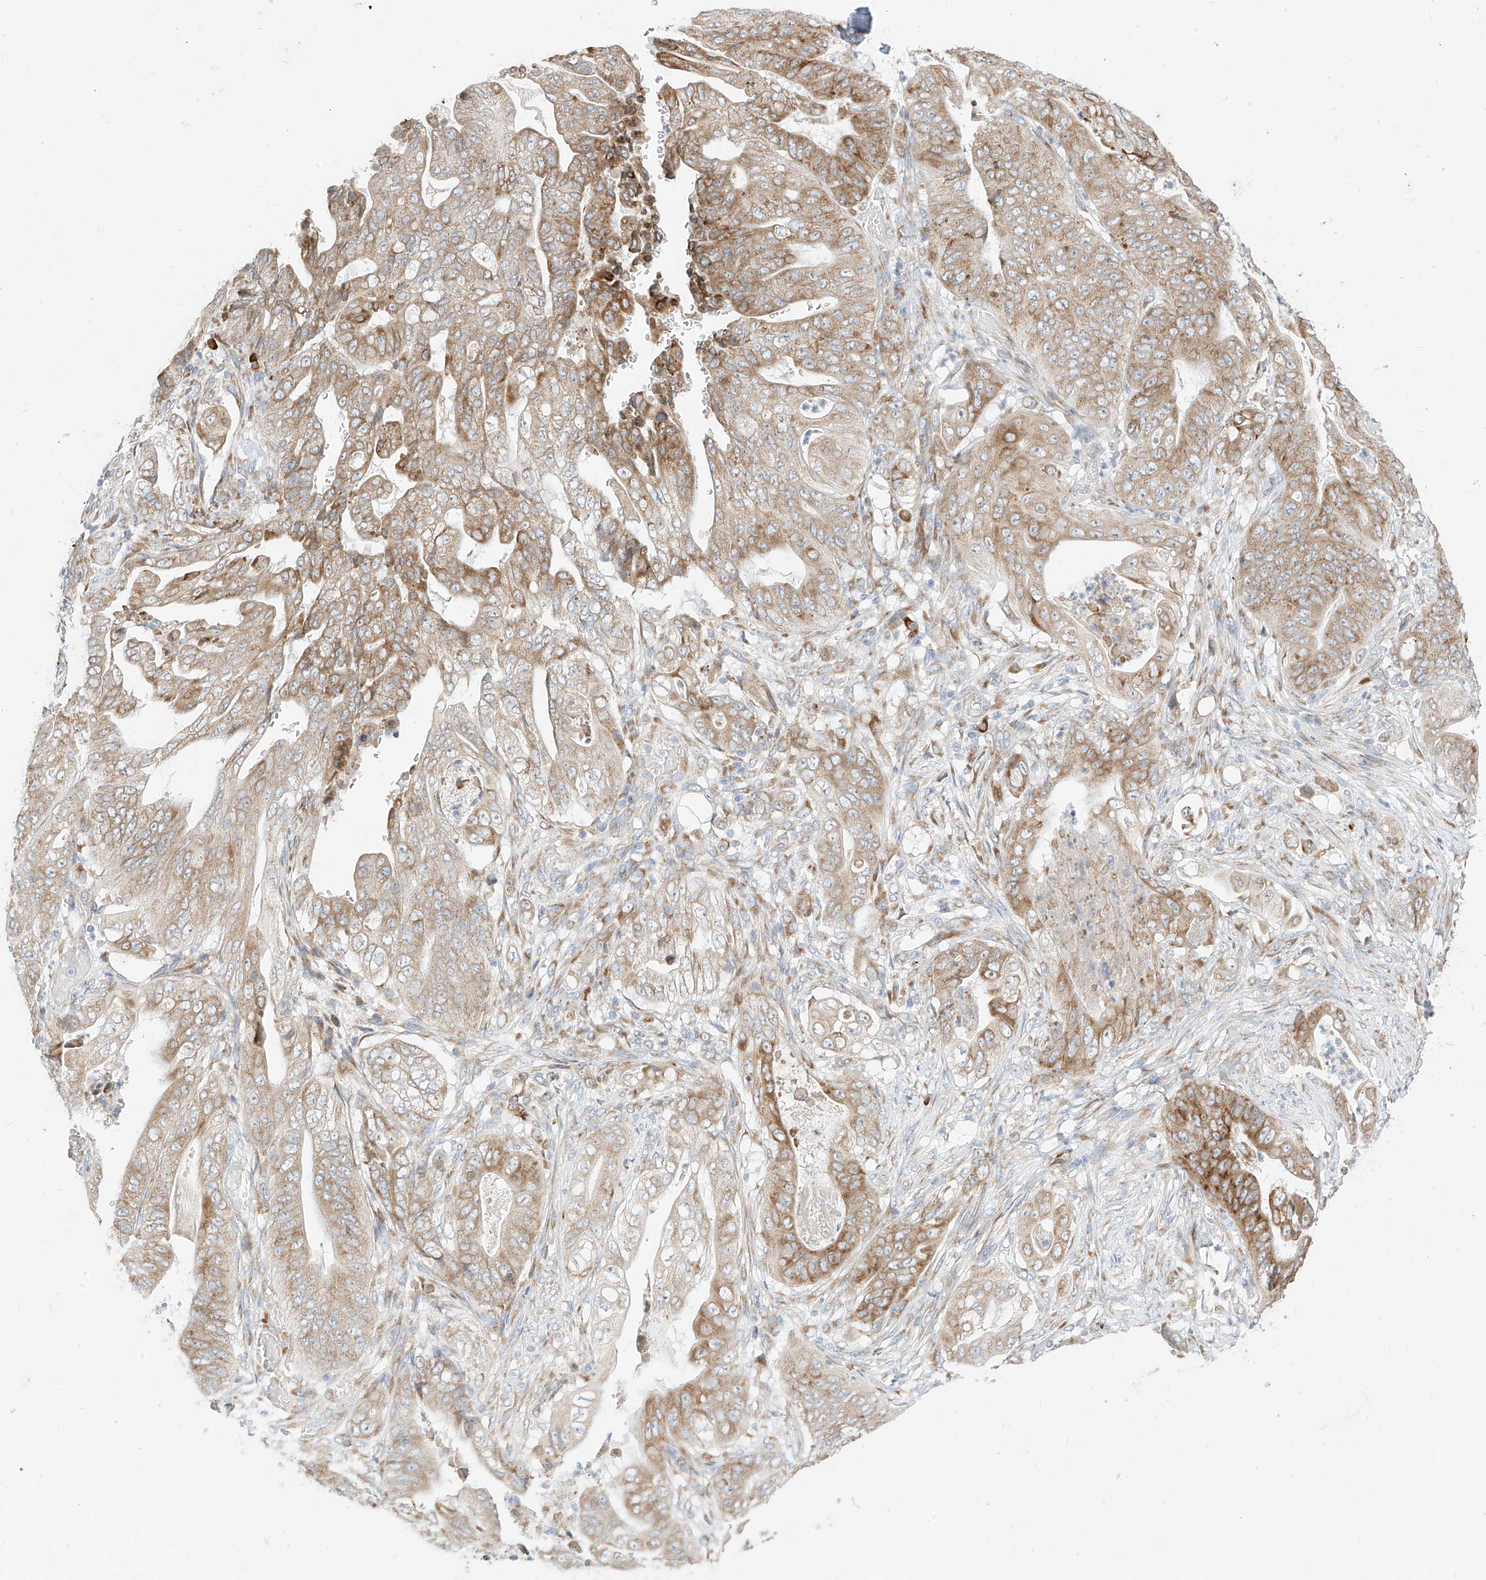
{"staining": {"intensity": "moderate", "quantity": "25%-75%", "location": "cytoplasmic/membranous"}, "tissue": "stomach cancer", "cell_type": "Tumor cells", "image_type": "cancer", "snomed": [{"axis": "morphology", "description": "Adenocarcinoma, NOS"}, {"axis": "topography", "description": "Stomach"}], "caption": "Brown immunohistochemical staining in human stomach cancer exhibits moderate cytoplasmic/membranous staining in about 25%-75% of tumor cells.", "gene": "STT3A", "patient": {"sex": "female", "age": 73}}